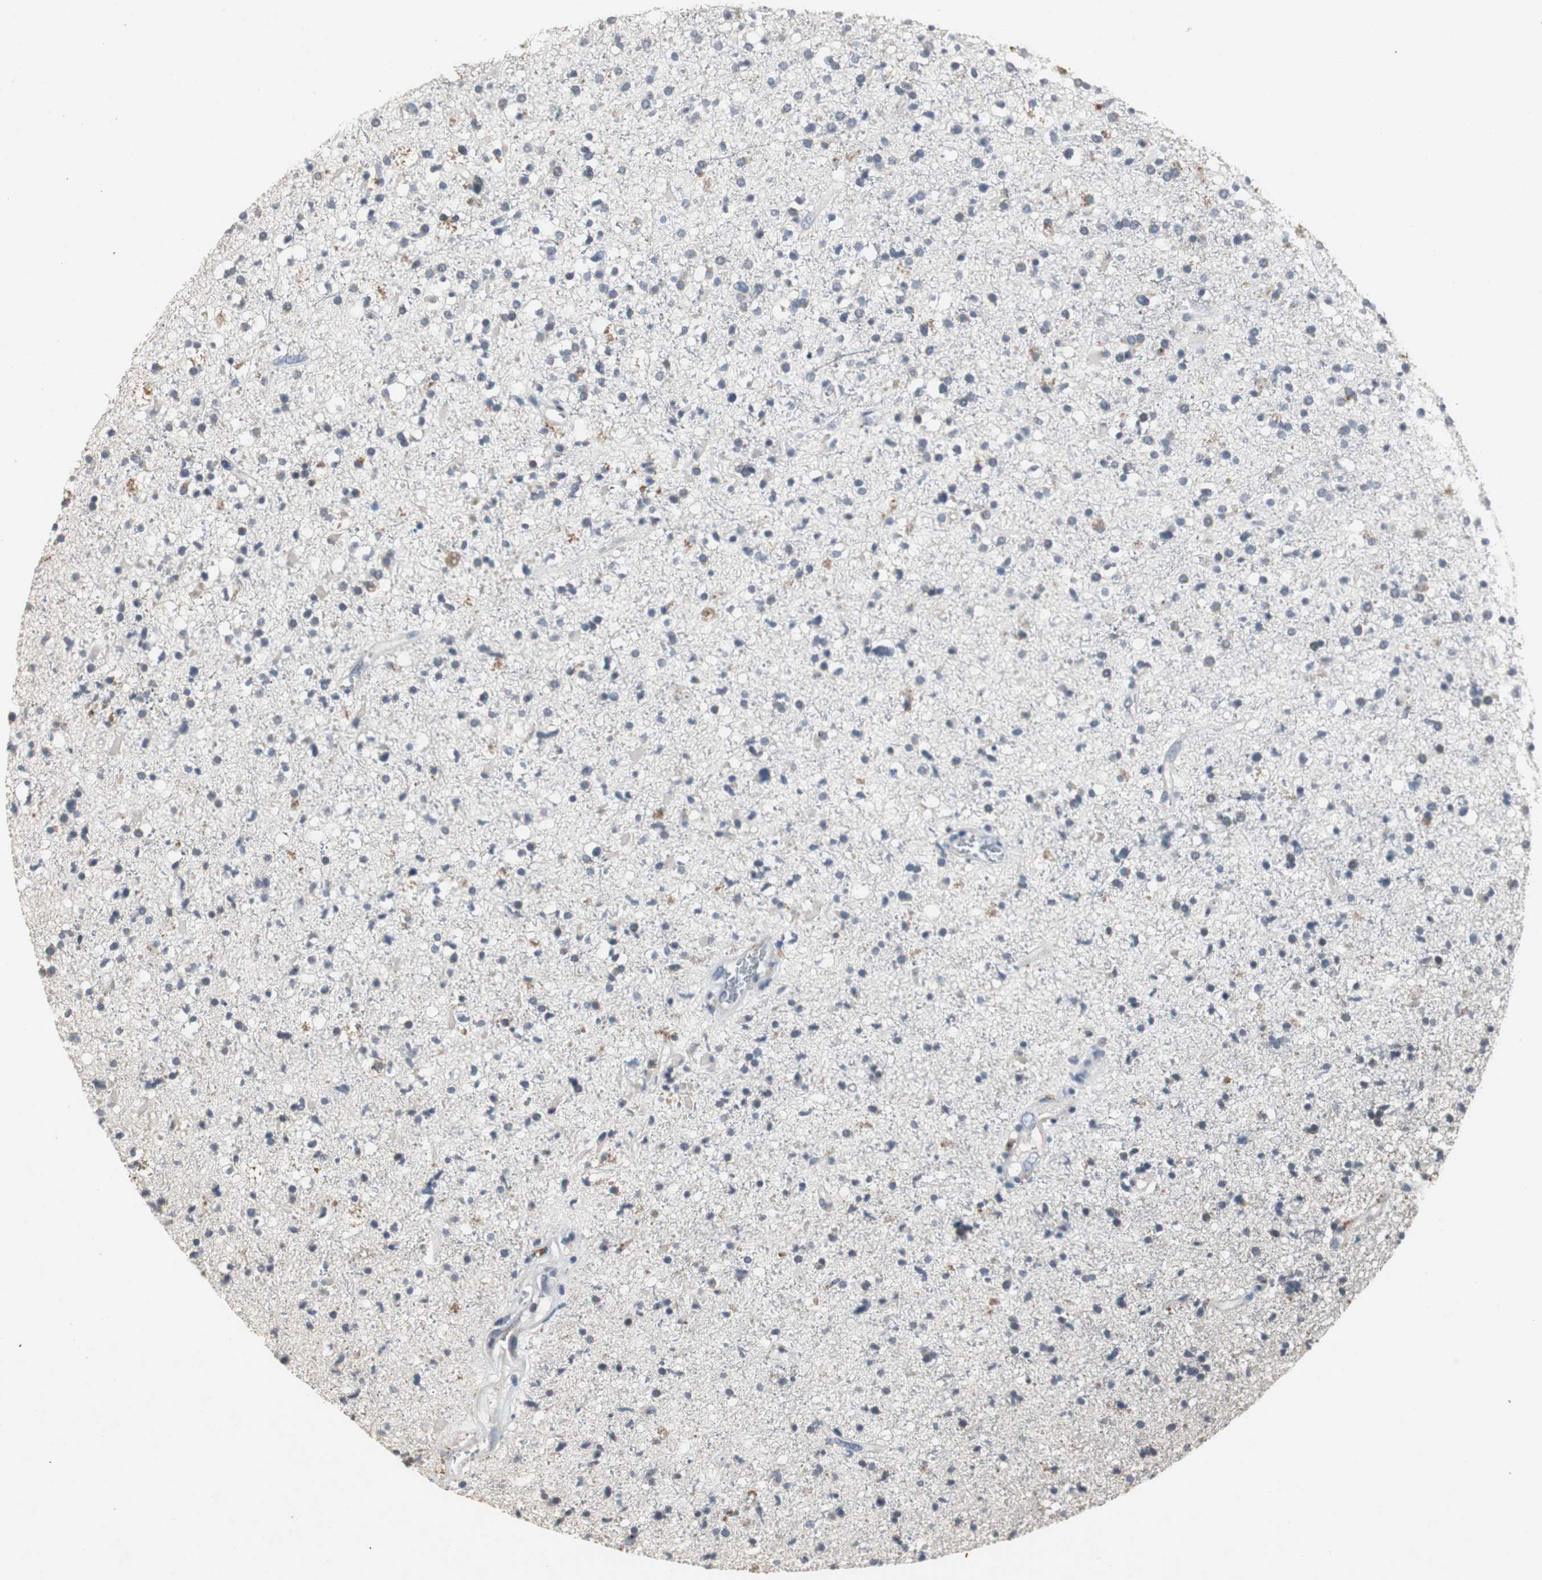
{"staining": {"intensity": "moderate", "quantity": "<25%", "location": "cytoplasmic/membranous"}, "tissue": "glioma", "cell_type": "Tumor cells", "image_type": "cancer", "snomed": [{"axis": "morphology", "description": "Glioma, malignant, High grade"}, {"axis": "topography", "description": "Brain"}], "caption": "Glioma was stained to show a protein in brown. There is low levels of moderate cytoplasmic/membranous positivity in about <25% of tumor cells.", "gene": "PCYT1B", "patient": {"sex": "male", "age": 33}}